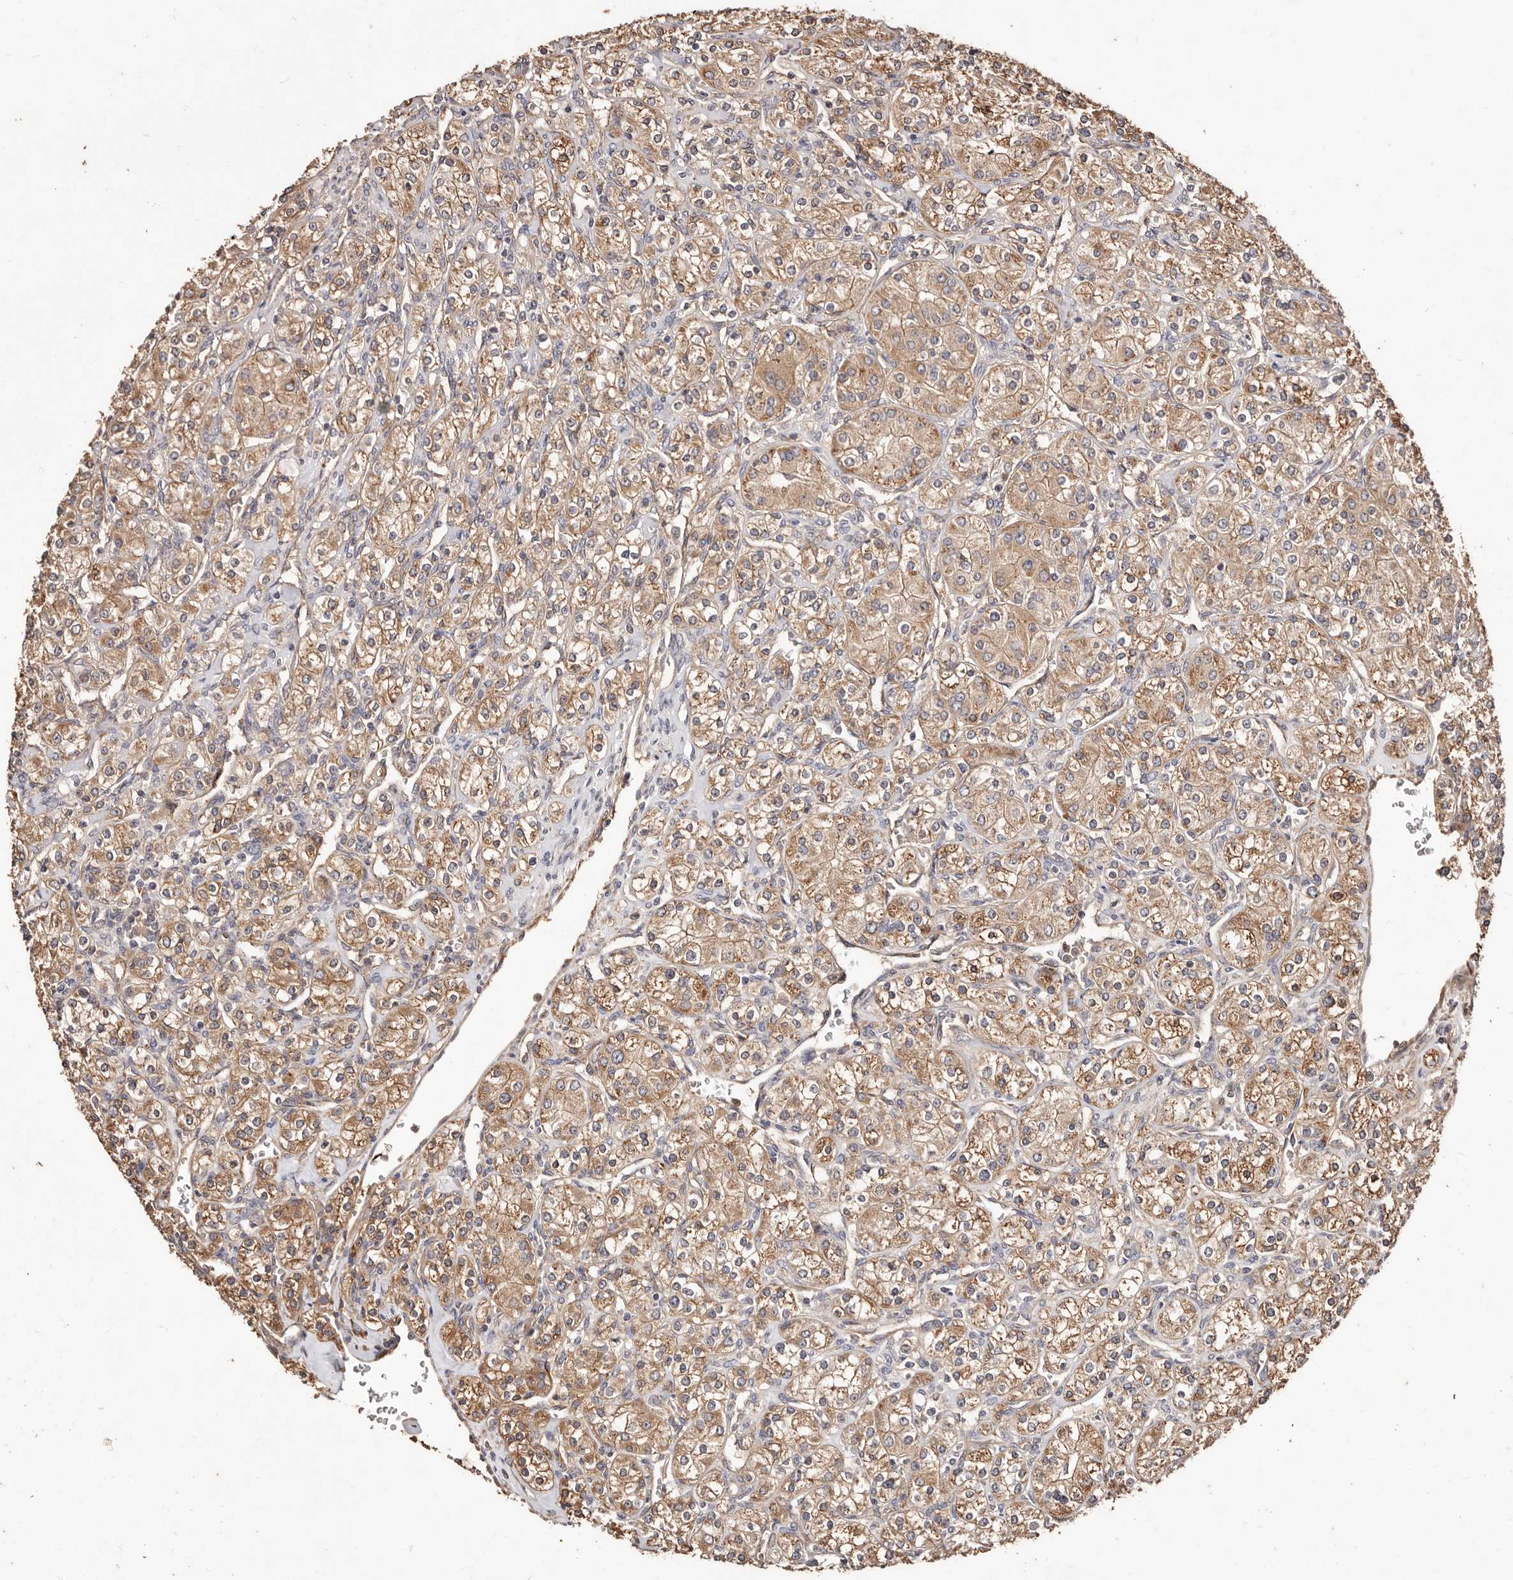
{"staining": {"intensity": "moderate", "quantity": ">75%", "location": "cytoplasmic/membranous"}, "tissue": "renal cancer", "cell_type": "Tumor cells", "image_type": "cancer", "snomed": [{"axis": "morphology", "description": "Adenocarcinoma, NOS"}, {"axis": "topography", "description": "Kidney"}], "caption": "About >75% of tumor cells in renal cancer reveal moderate cytoplasmic/membranous protein positivity as visualized by brown immunohistochemical staining.", "gene": "CCL14", "patient": {"sex": "male", "age": 77}}